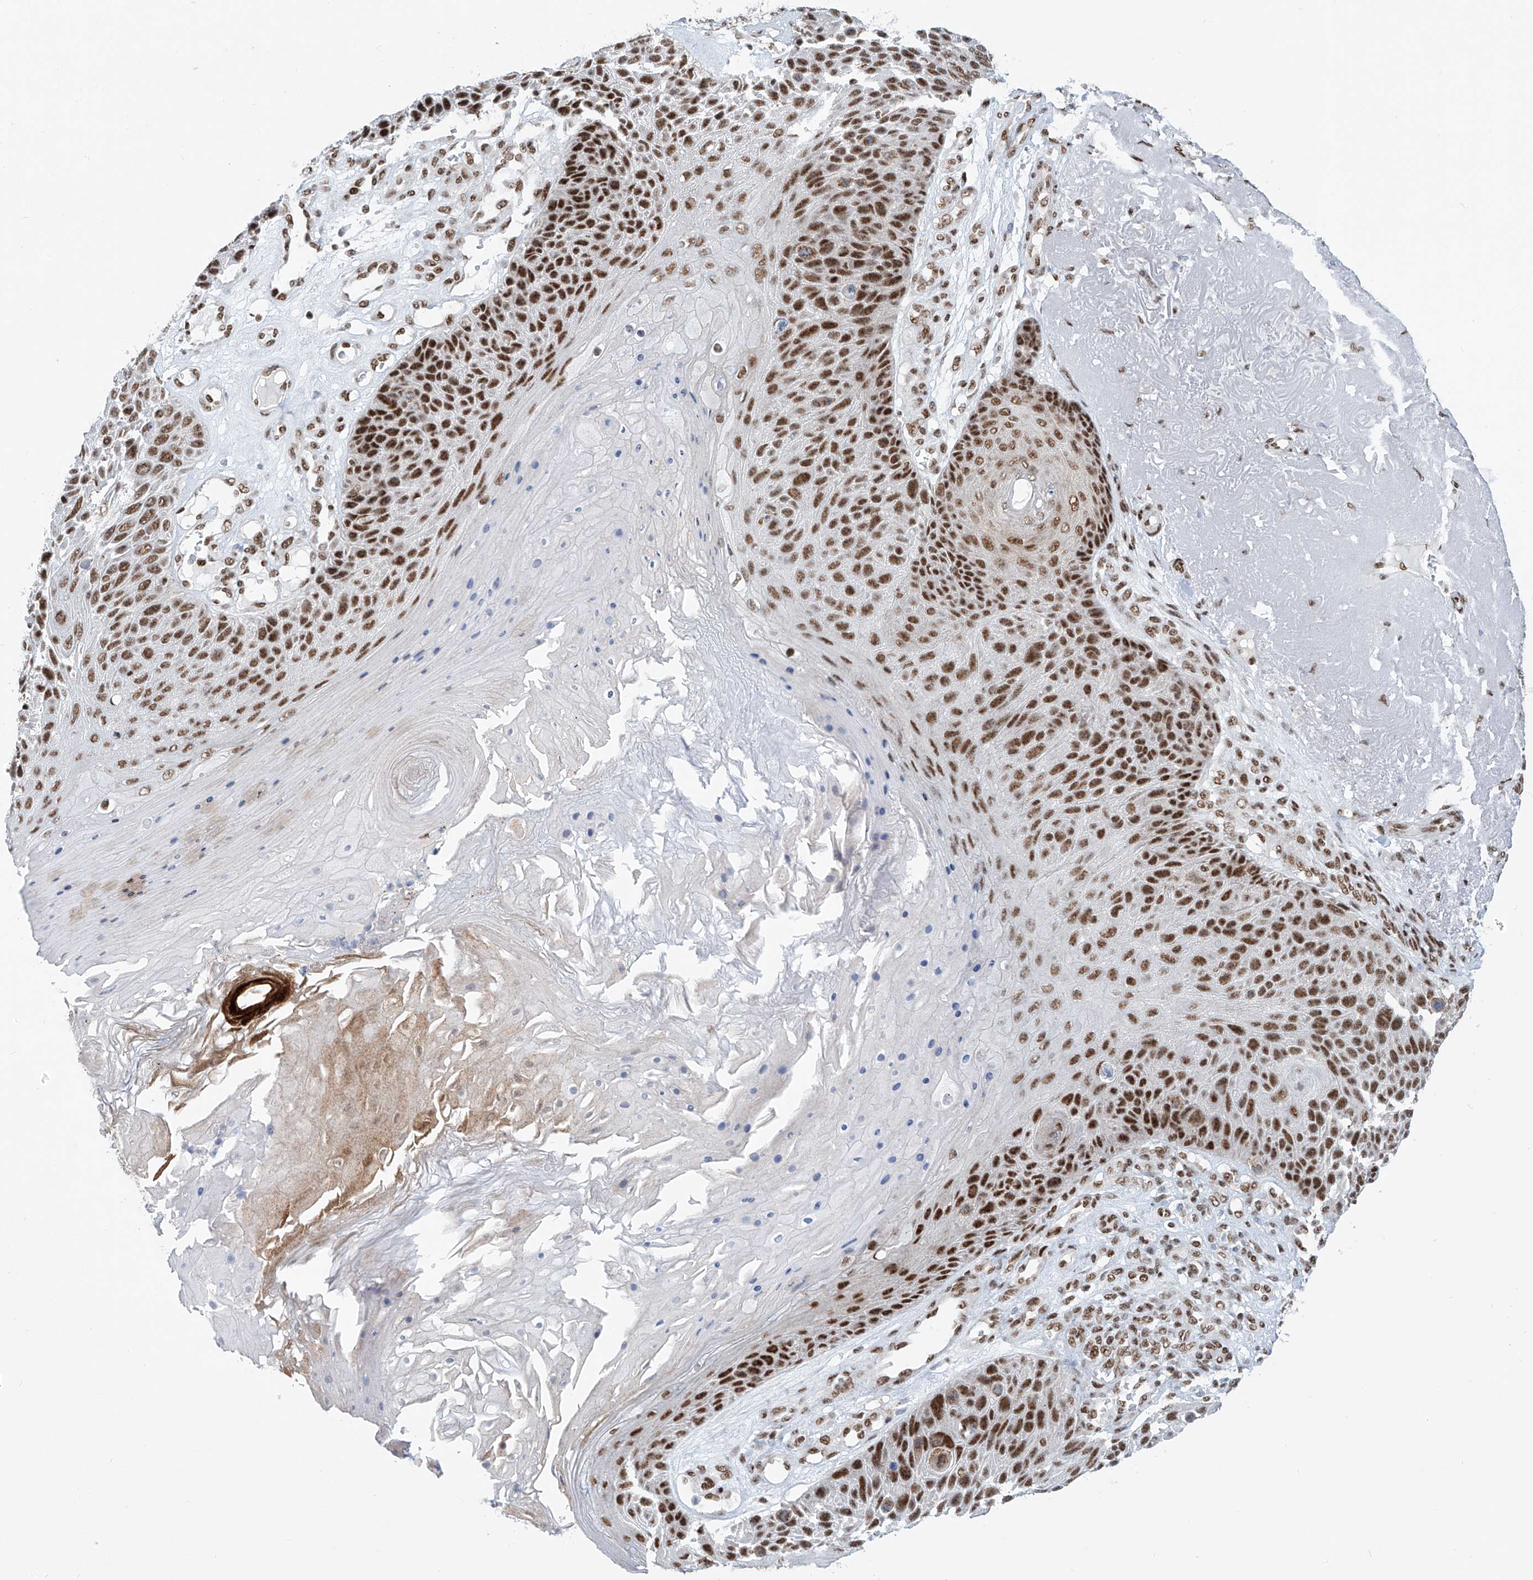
{"staining": {"intensity": "strong", "quantity": ">75%", "location": "nuclear"}, "tissue": "skin cancer", "cell_type": "Tumor cells", "image_type": "cancer", "snomed": [{"axis": "morphology", "description": "Squamous cell carcinoma, NOS"}, {"axis": "topography", "description": "Skin"}], "caption": "Strong nuclear protein expression is present in about >75% of tumor cells in skin squamous cell carcinoma.", "gene": "TAF4", "patient": {"sex": "female", "age": 88}}